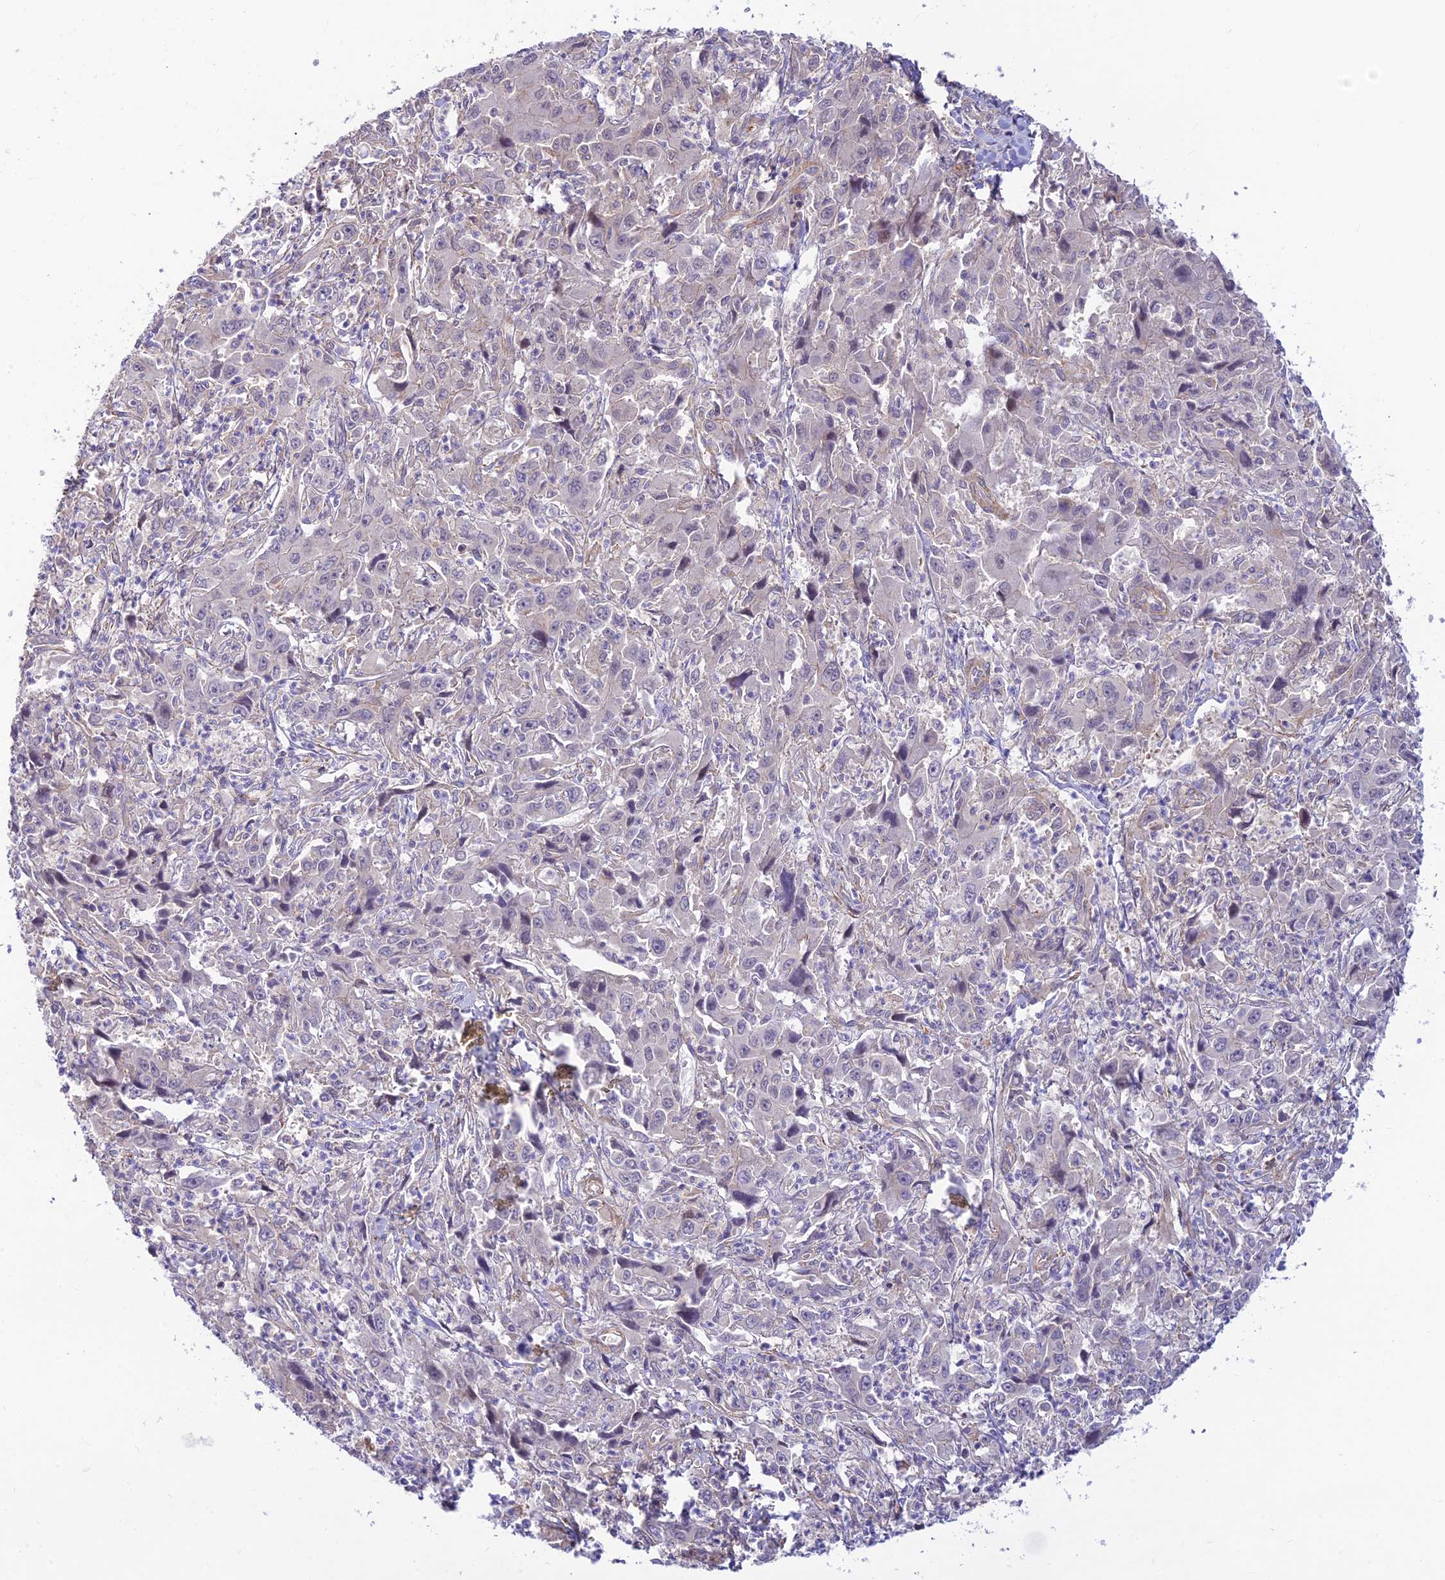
{"staining": {"intensity": "negative", "quantity": "none", "location": "none"}, "tissue": "liver cancer", "cell_type": "Tumor cells", "image_type": "cancer", "snomed": [{"axis": "morphology", "description": "Carcinoma, Hepatocellular, NOS"}, {"axis": "topography", "description": "Liver"}], "caption": "Human liver cancer (hepatocellular carcinoma) stained for a protein using IHC demonstrates no staining in tumor cells.", "gene": "FBXW4", "patient": {"sex": "male", "age": 63}}